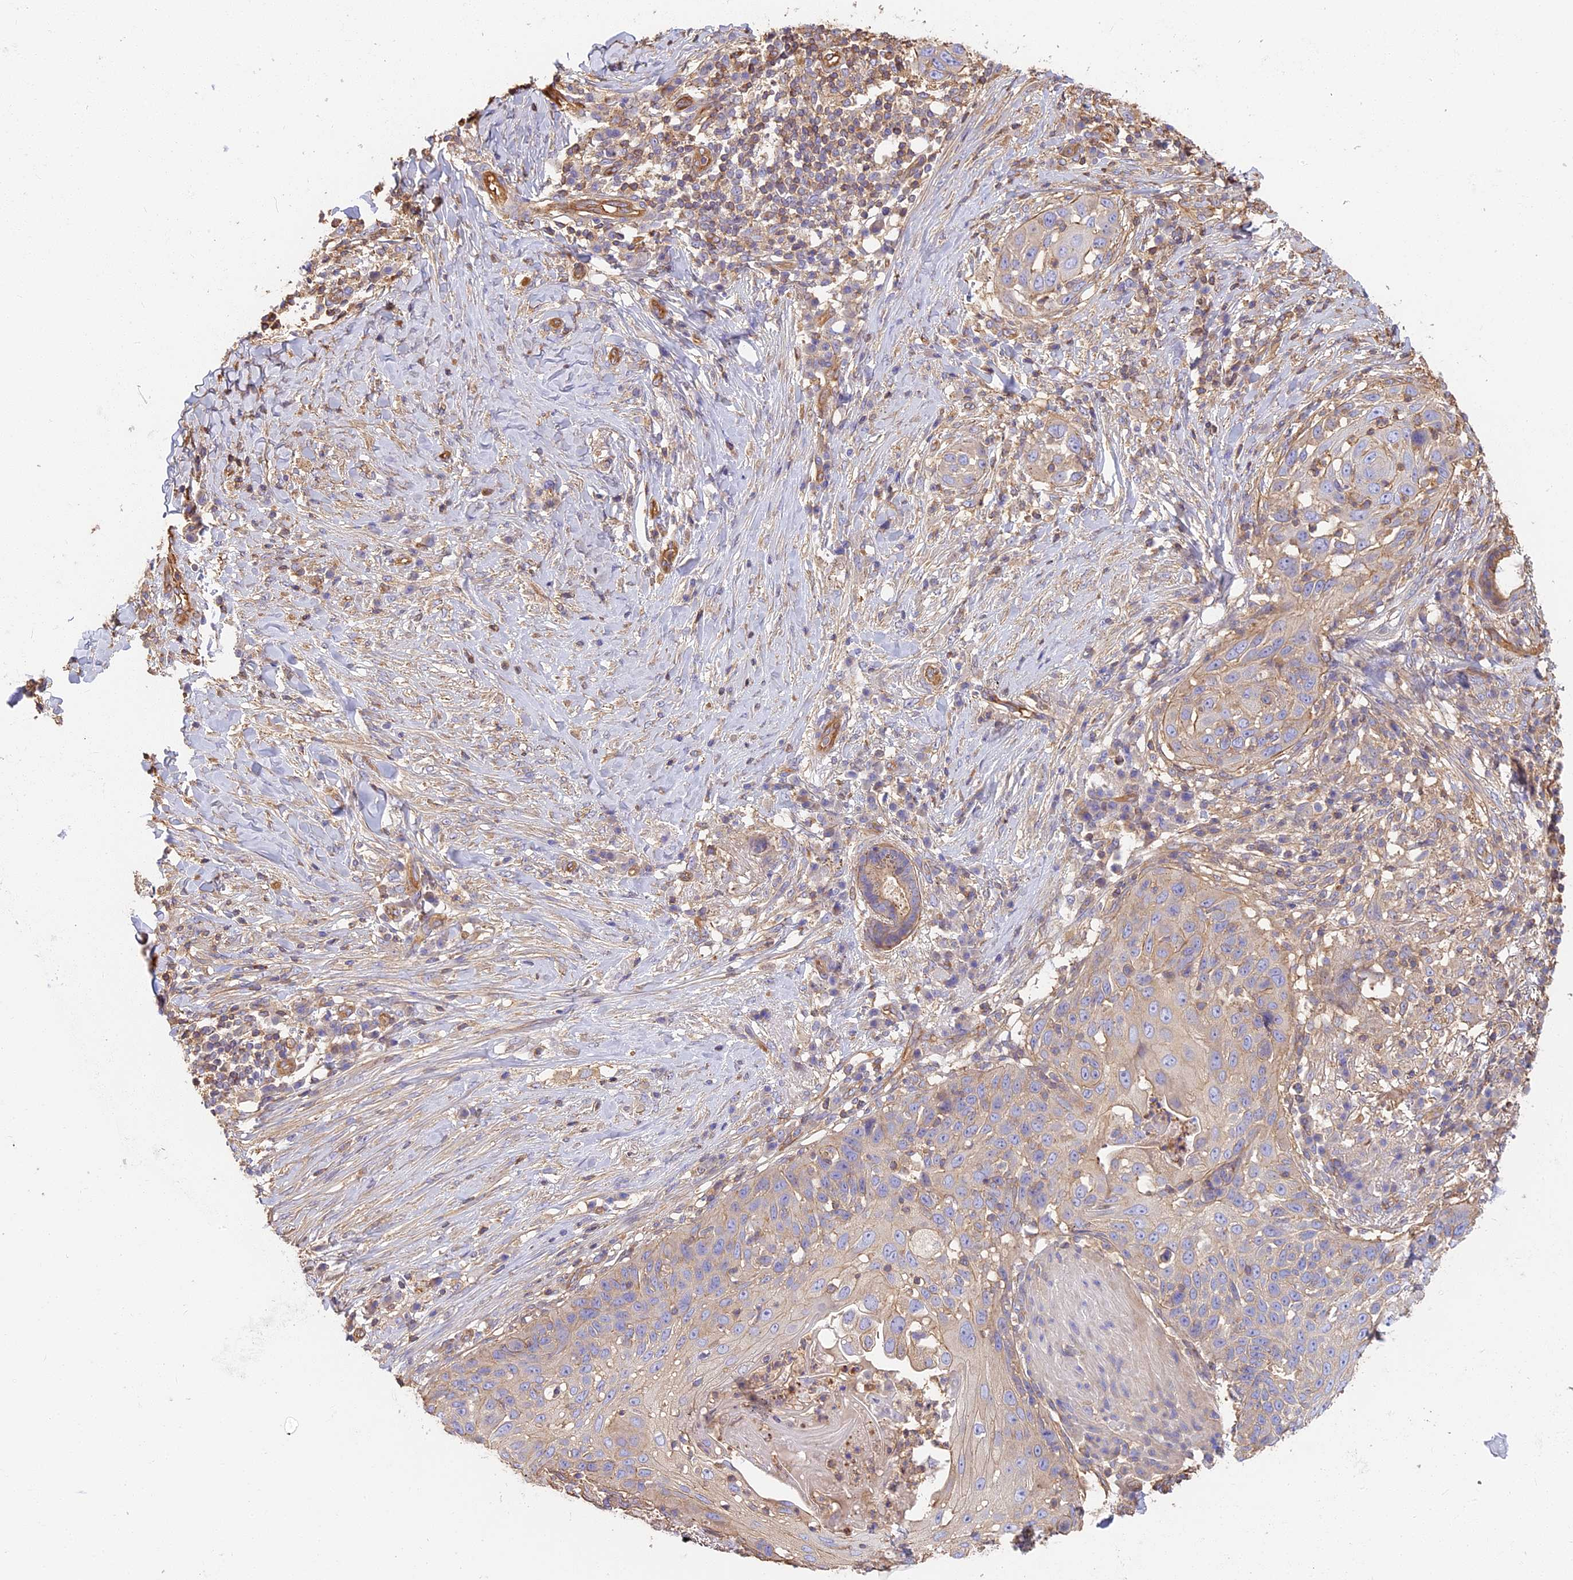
{"staining": {"intensity": "weak", "quantity": "<25%", "location": "cytoplasmic/membranous"}, "tissue": "skin cancer", "cell_type": "Tumor cells", "image_type": "cancer", "snomed": [{"axis": "morphology", "description": "Squamous cell carcinoma, NOS"}, {"axis": "topography", "description": "Skin"}], "caption": "Protein analysis of squamous cell carcinoma (skin) demonstrates no significant positivity in tumor cells.", "gene": "VPS18", "patient": {"sex": "female", "age": 44}}